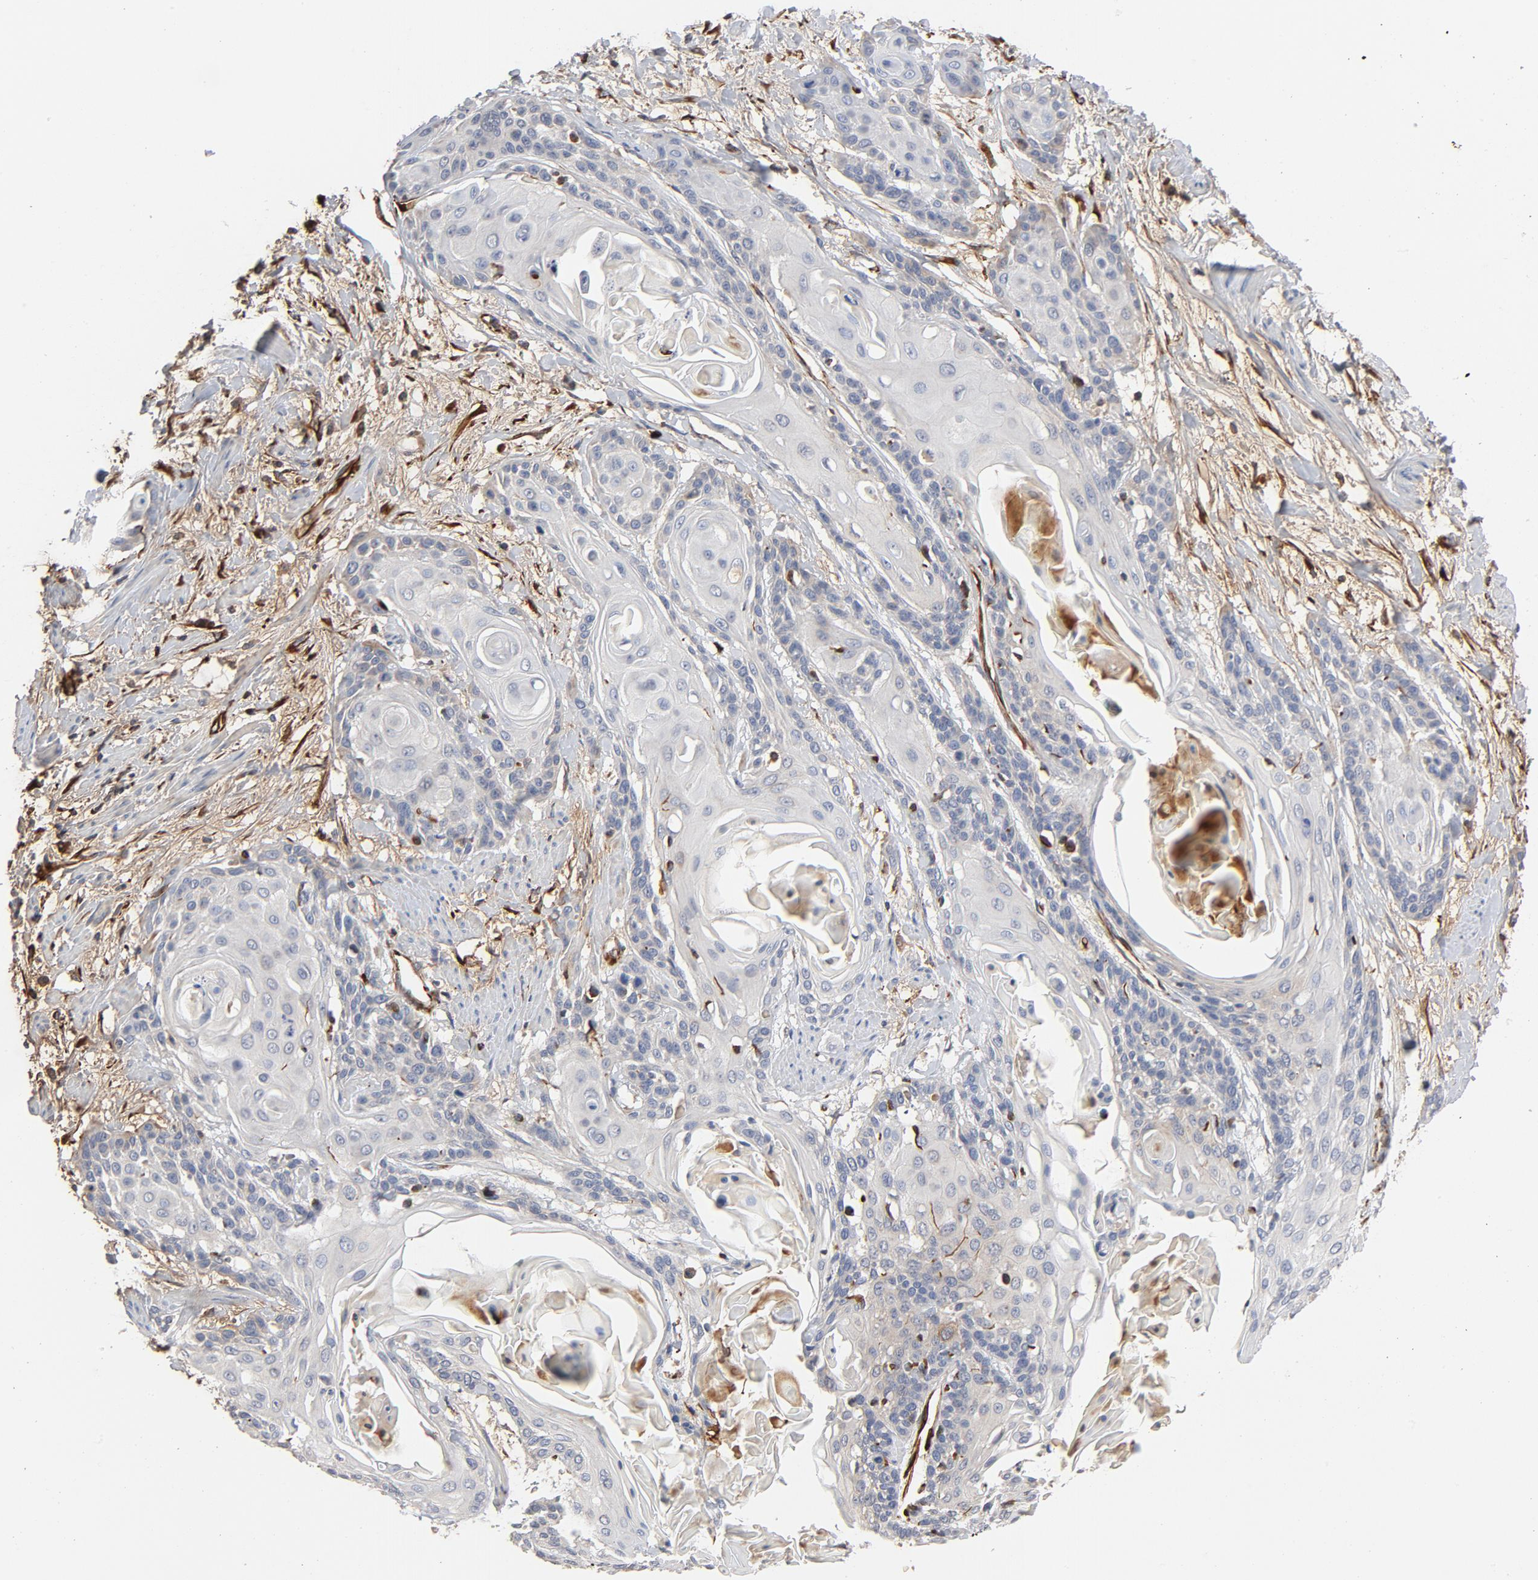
{"staining": {"intensity": "weak", "quantity": "<25%", "location": "cytoplasmic/membranous"}, "tissue": "cervical cancer", "cell_type": "Tumor cells", "image_type": "cancer", "snomed": [{"axis": "morphology", "description": "Squamous cell carcinoma, NOS"}, {"axis": "topography", "description": "Cervix"}], "caption": "A histopathology image of cervical cancer (squamous cell carcinoma) stained for a protein reveals no brown staining in tumor cells.", "gene": "FAM118A", "patient": {"sex": "female", "age": 57}}